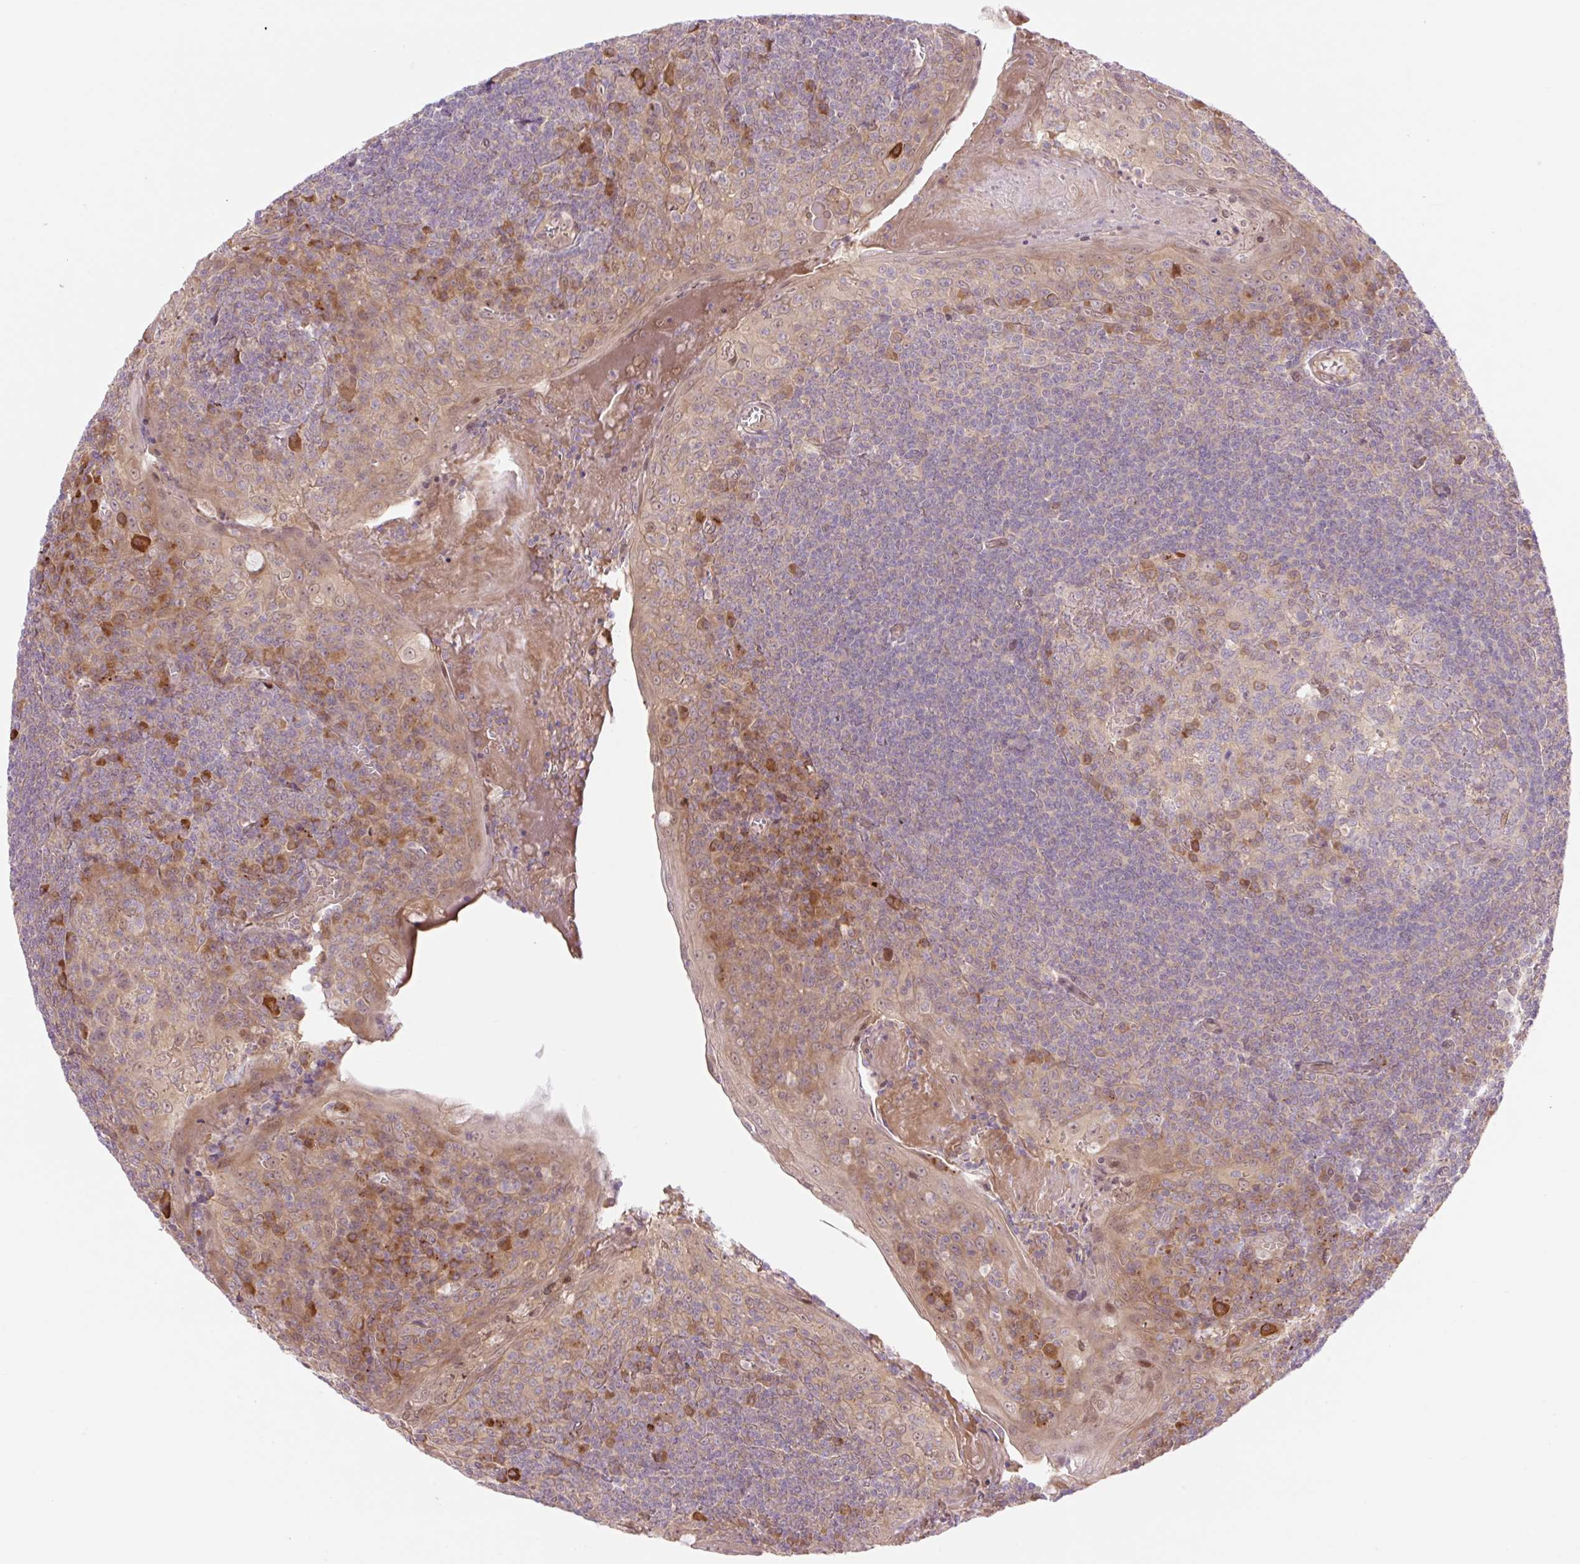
{"staining": {"intensity": "moderate", "quantity": "25%-75%", "location": "cytoplasmic/membranous,nuclear"}, "tissue": "tonsil", "cell_type": "Germinal center cells", "image_type": "normal", "snomed": [{"axis": "morphology", "description": "Normal tissue, NOS"}, {"axis": "topography", "description": "Tonsil"}], "caption": "Immunohistochemical staining of normal tonsil displays 25%-75% levels of moderate cytoplasmic/membranous,nuclear protein expression in about 25%-75% of germinal center cells.", "gene": "VPS25", "patient": {"sex": "male", "age": 27}}